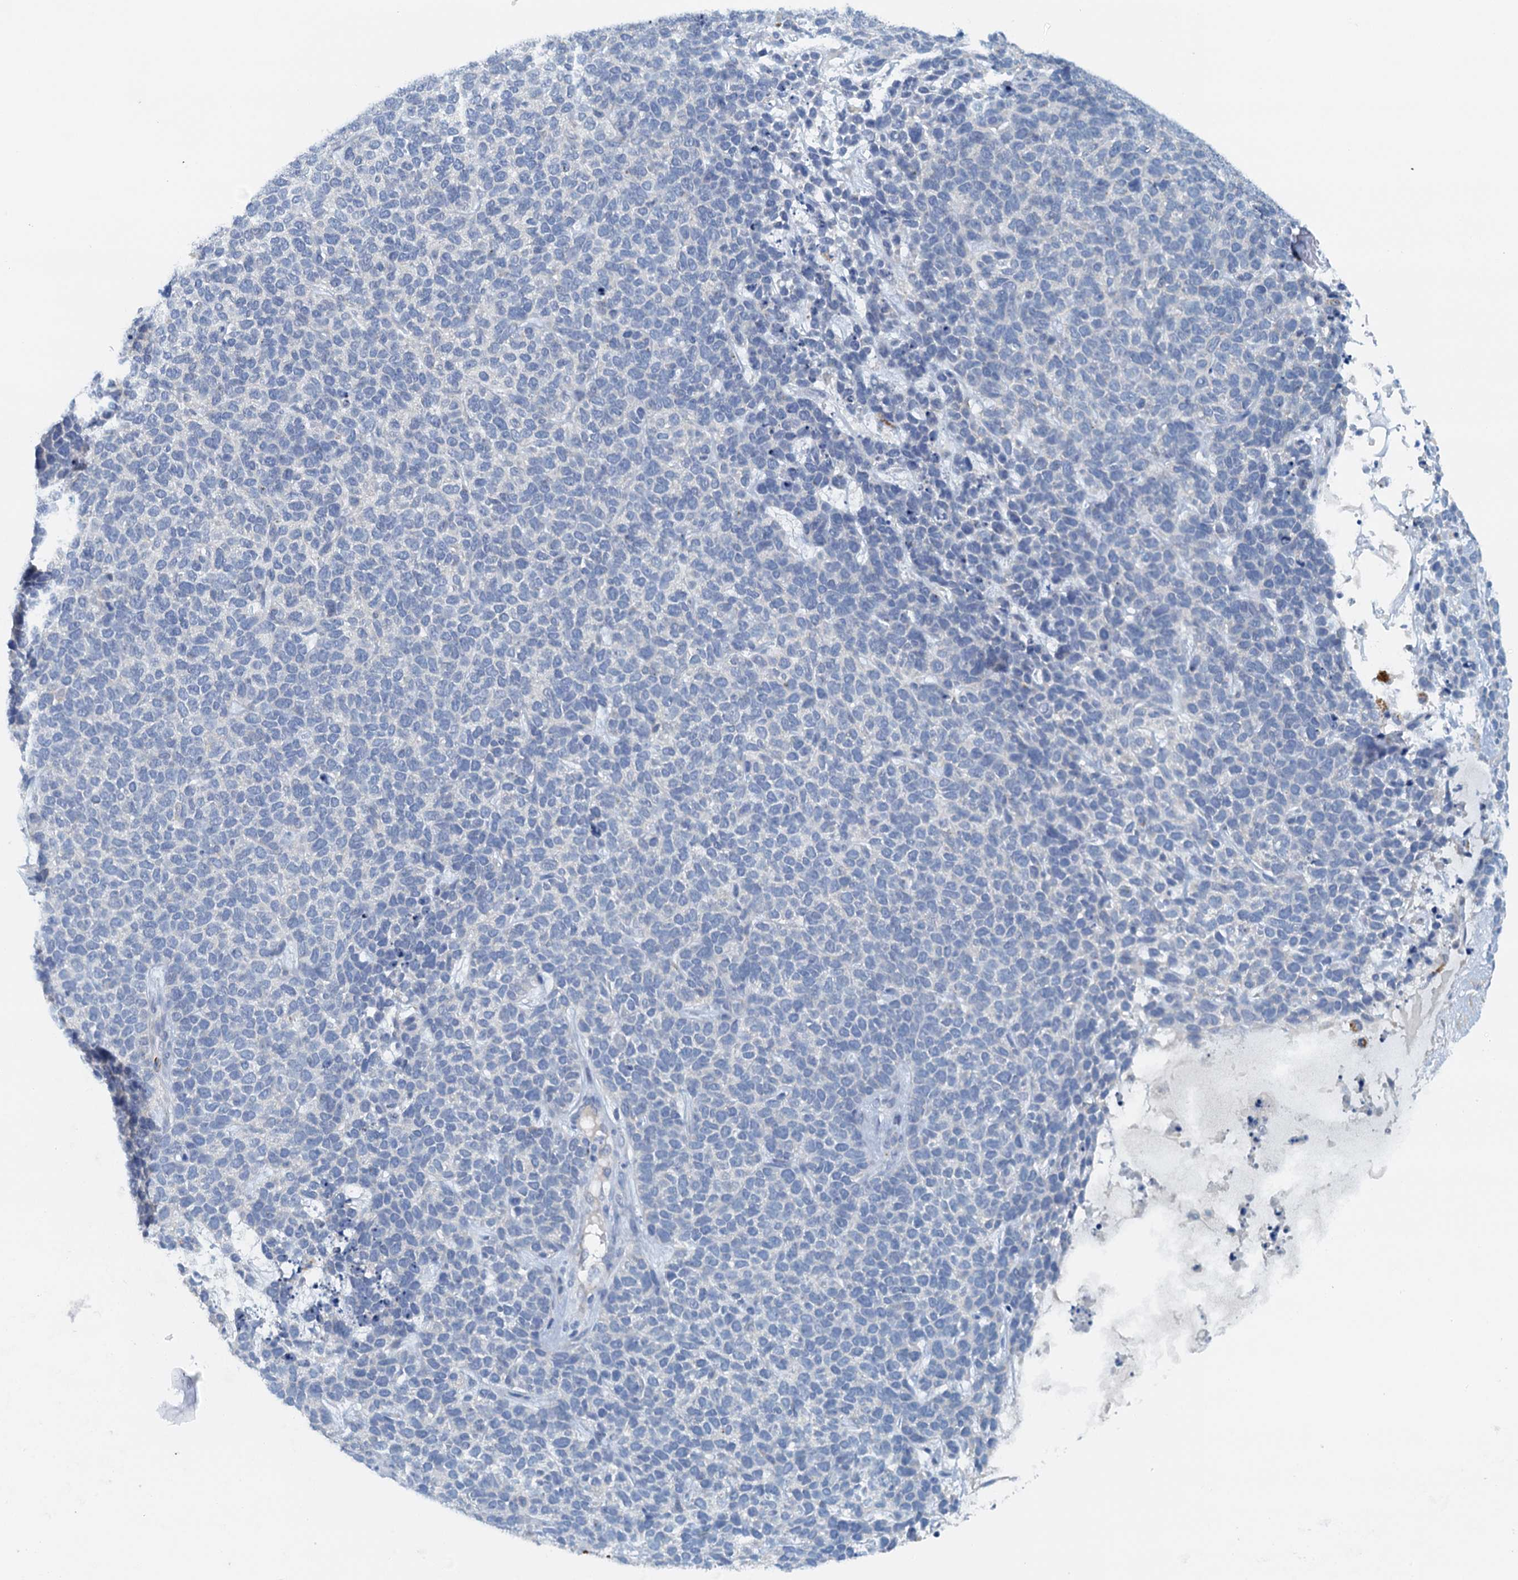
{"staining": {"intensity": "negative", "quantity": "none", "location": "none"}, "tissue": "skin cancer", "cell_type": "Tumor cells", "image_type": "cancer", "snomed": [{"axis": "morphology", "description": "Basal cell carcinoma"}, {"axis": "topography", "description": "Skin"}], "caption": "Skin cancer (basal cell carcinoma) stained for a protein using immunohistochemistry exhibits no staining tumor cells.", "gene": "DTD1", "patient": {"sex": "female", "age": 84}}